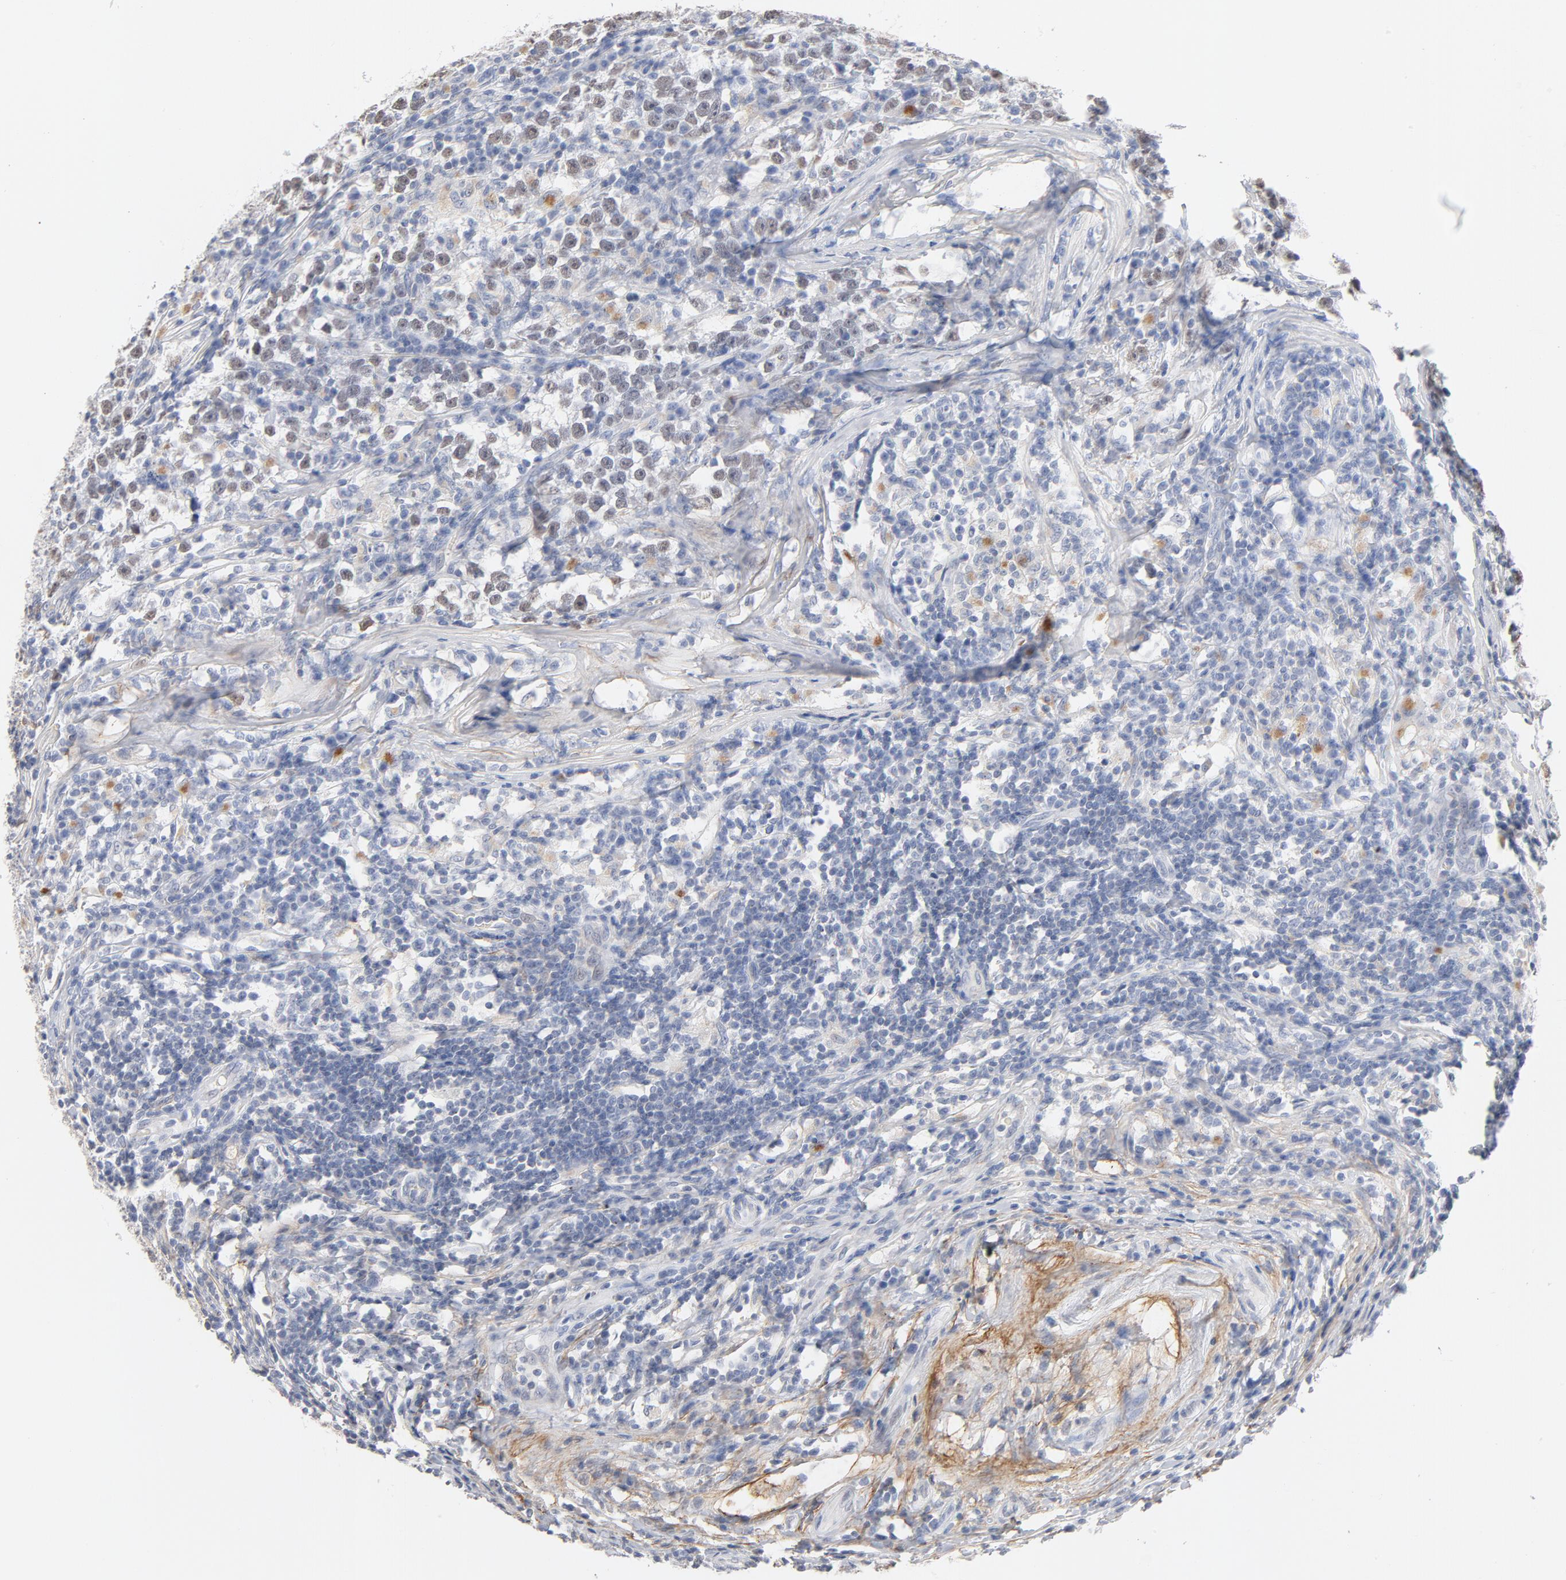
{"staining": {"intensity": "negative", "quantity": "none", "location": "none"}, "tissue": "testis cancer", "cell_type": "Tumor cells", "image_type": "cancer", "snomed": [{"axis": "morphology", "description": "Seminoma, NOS"}, {"axis": "topography", "description": "Testis"}], "caption": "Seminoma (testis) was stained to show a protein in brown. There is no significant positivity in tumor cells.", "gene": "LTBP2", "patient": {"sex": "male", "age": 43}}